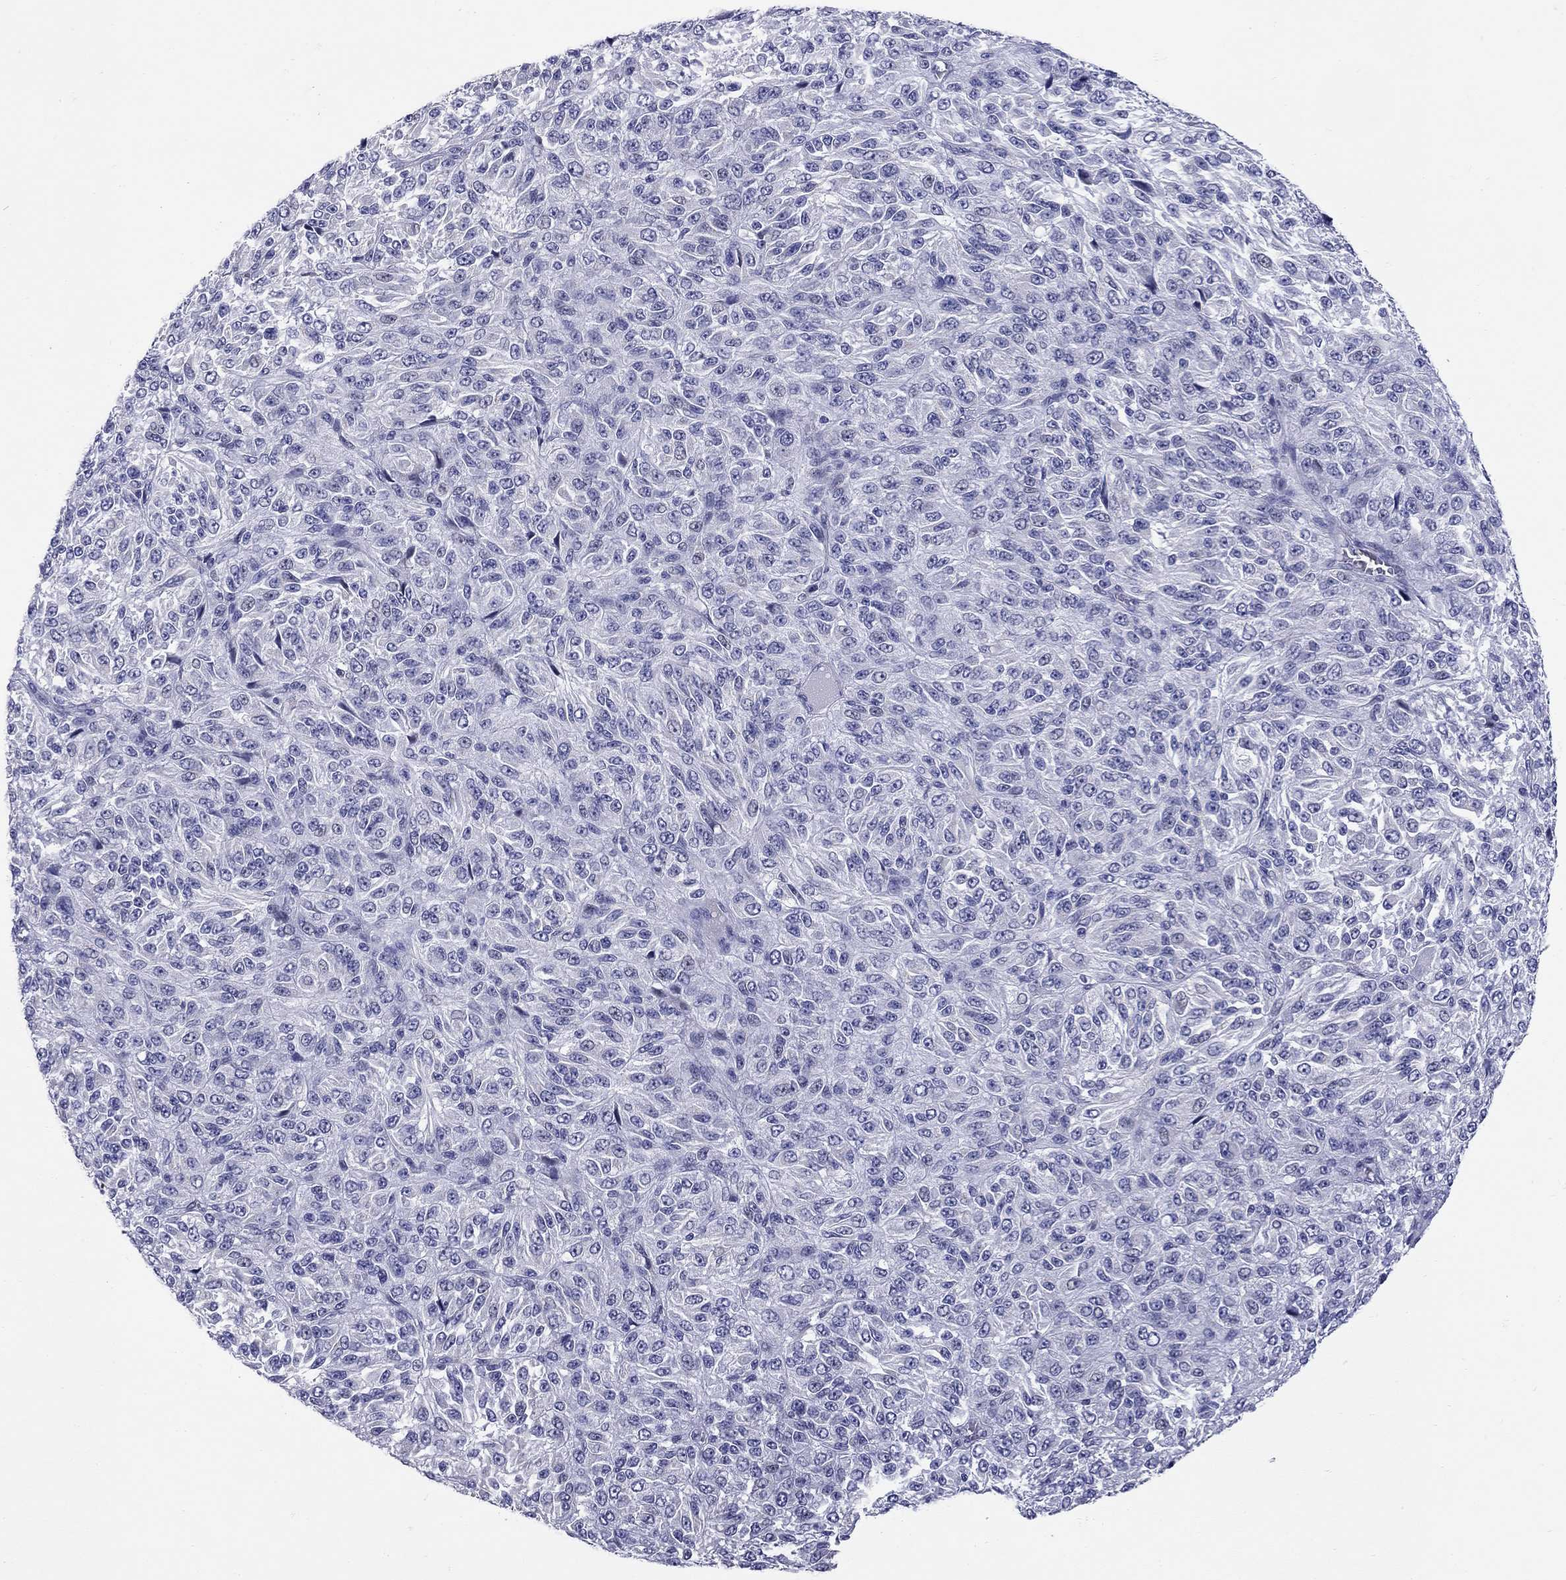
{"staining": {"intensity": "negative", "quantity": "none", "location": "none"}, "tissue": "melanoma", "cell_type": "Tumor cells", "image_type": "cancer", "snomed": [{"axis": "morphology", "description": "Malignant melanoma, Metastatic site"}, {"axis": "topography", "description": "Brain"}], "caption": "IHC of malignant melanoma (metastatic site) shows no positivity in tumor cells. The staining is performed using DAB brown chromogen with nuclei counter-stained in using hematoxylin.", "gene": "C8orf88", "patient": {"sex": "female", "age": 56}}